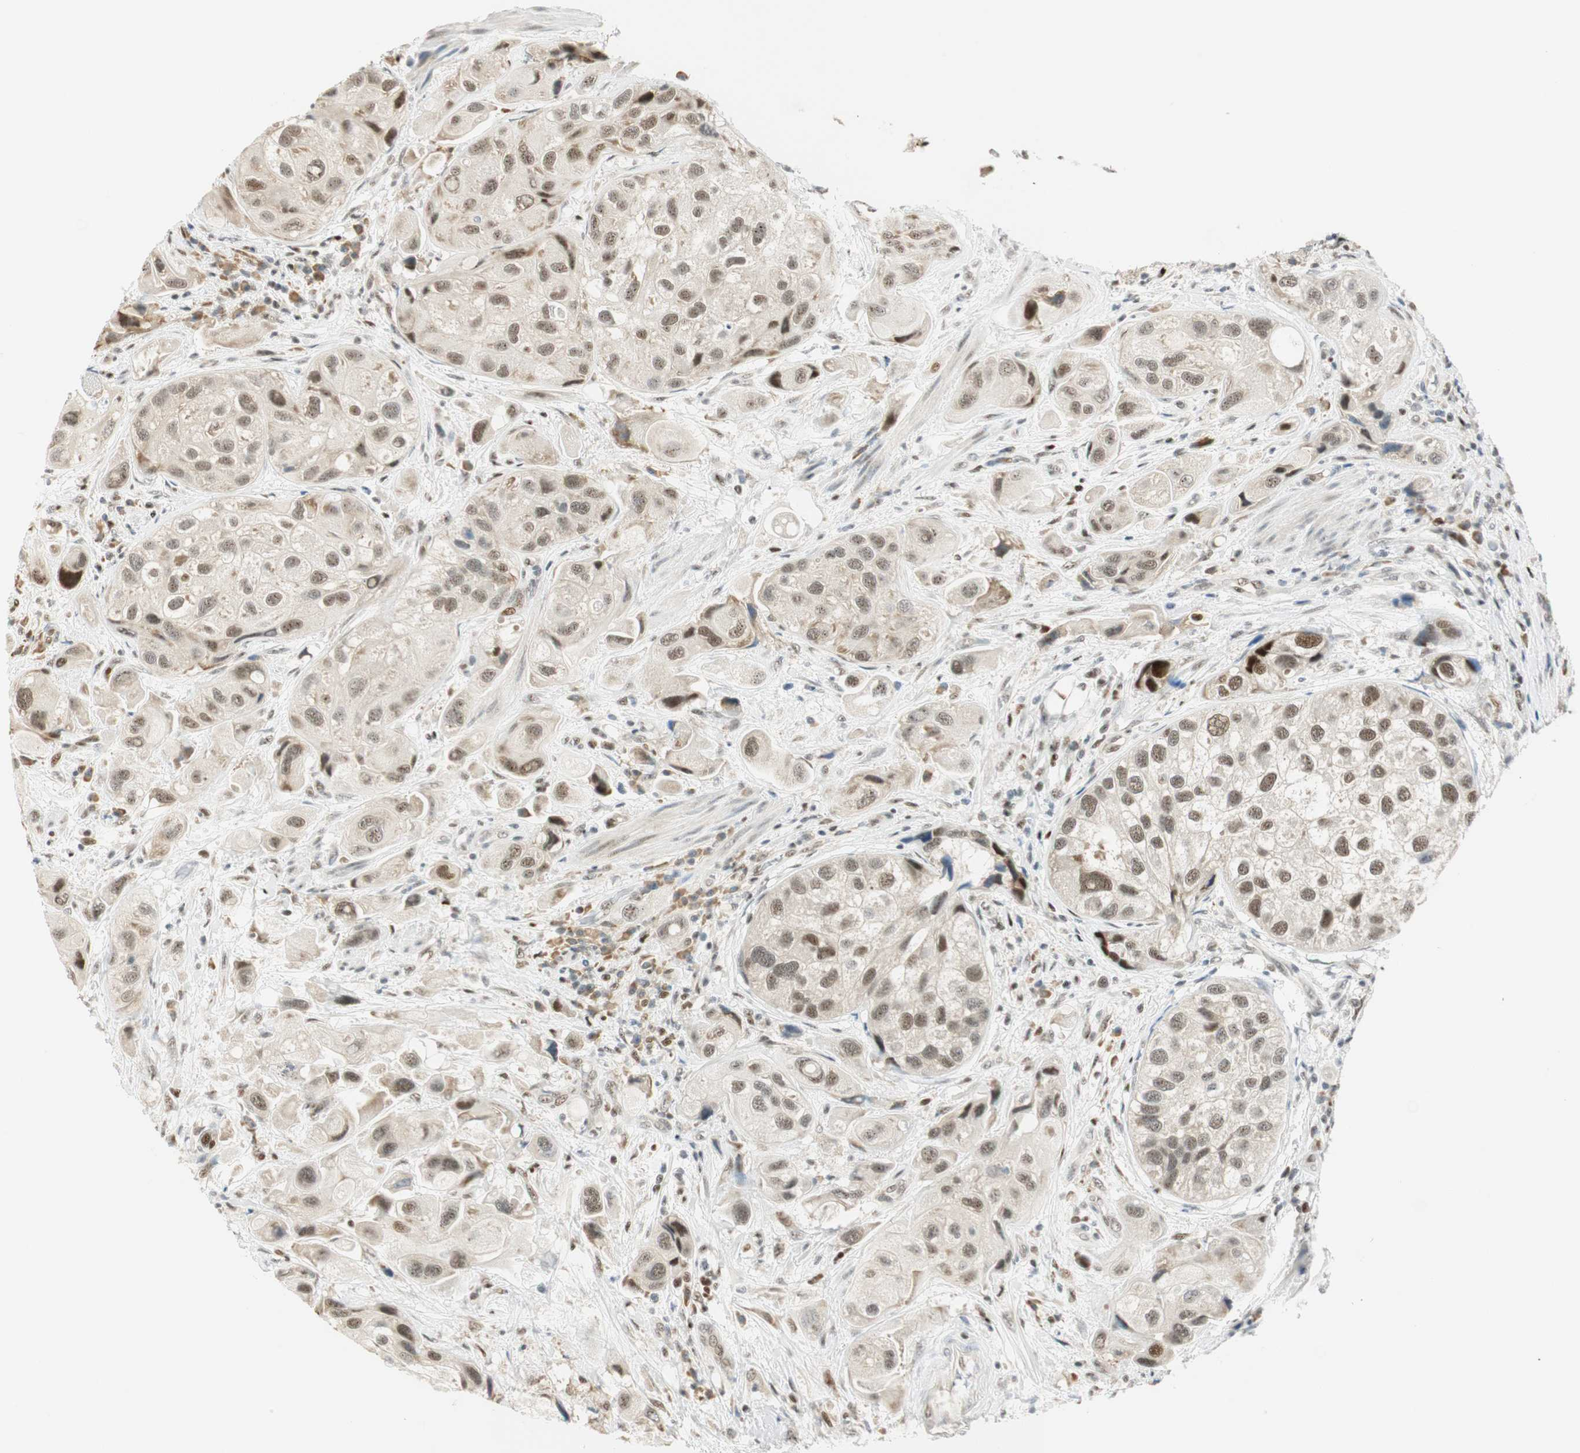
{"staining": {"intensity": "weak", "quantity": "25%-75%", "location": "nuclear"}, "tissue": "urothelial cancer", "cell_type": "Tumor cells", "image_type": "cancer", "snomed": [{"axis": "morphology", "description": "Urothelial carcinoma, High grade"}, {"axis": "topography", "description": "Urinary bladder"}], "caption": "High-grade urothelial carcinoma stained for a protein (brown) reveals weak nuclear positive positivity in about 25%-75% of tumor cells.", "gene": "MSX2", "patient": {"sex": "female", "age": 64}}